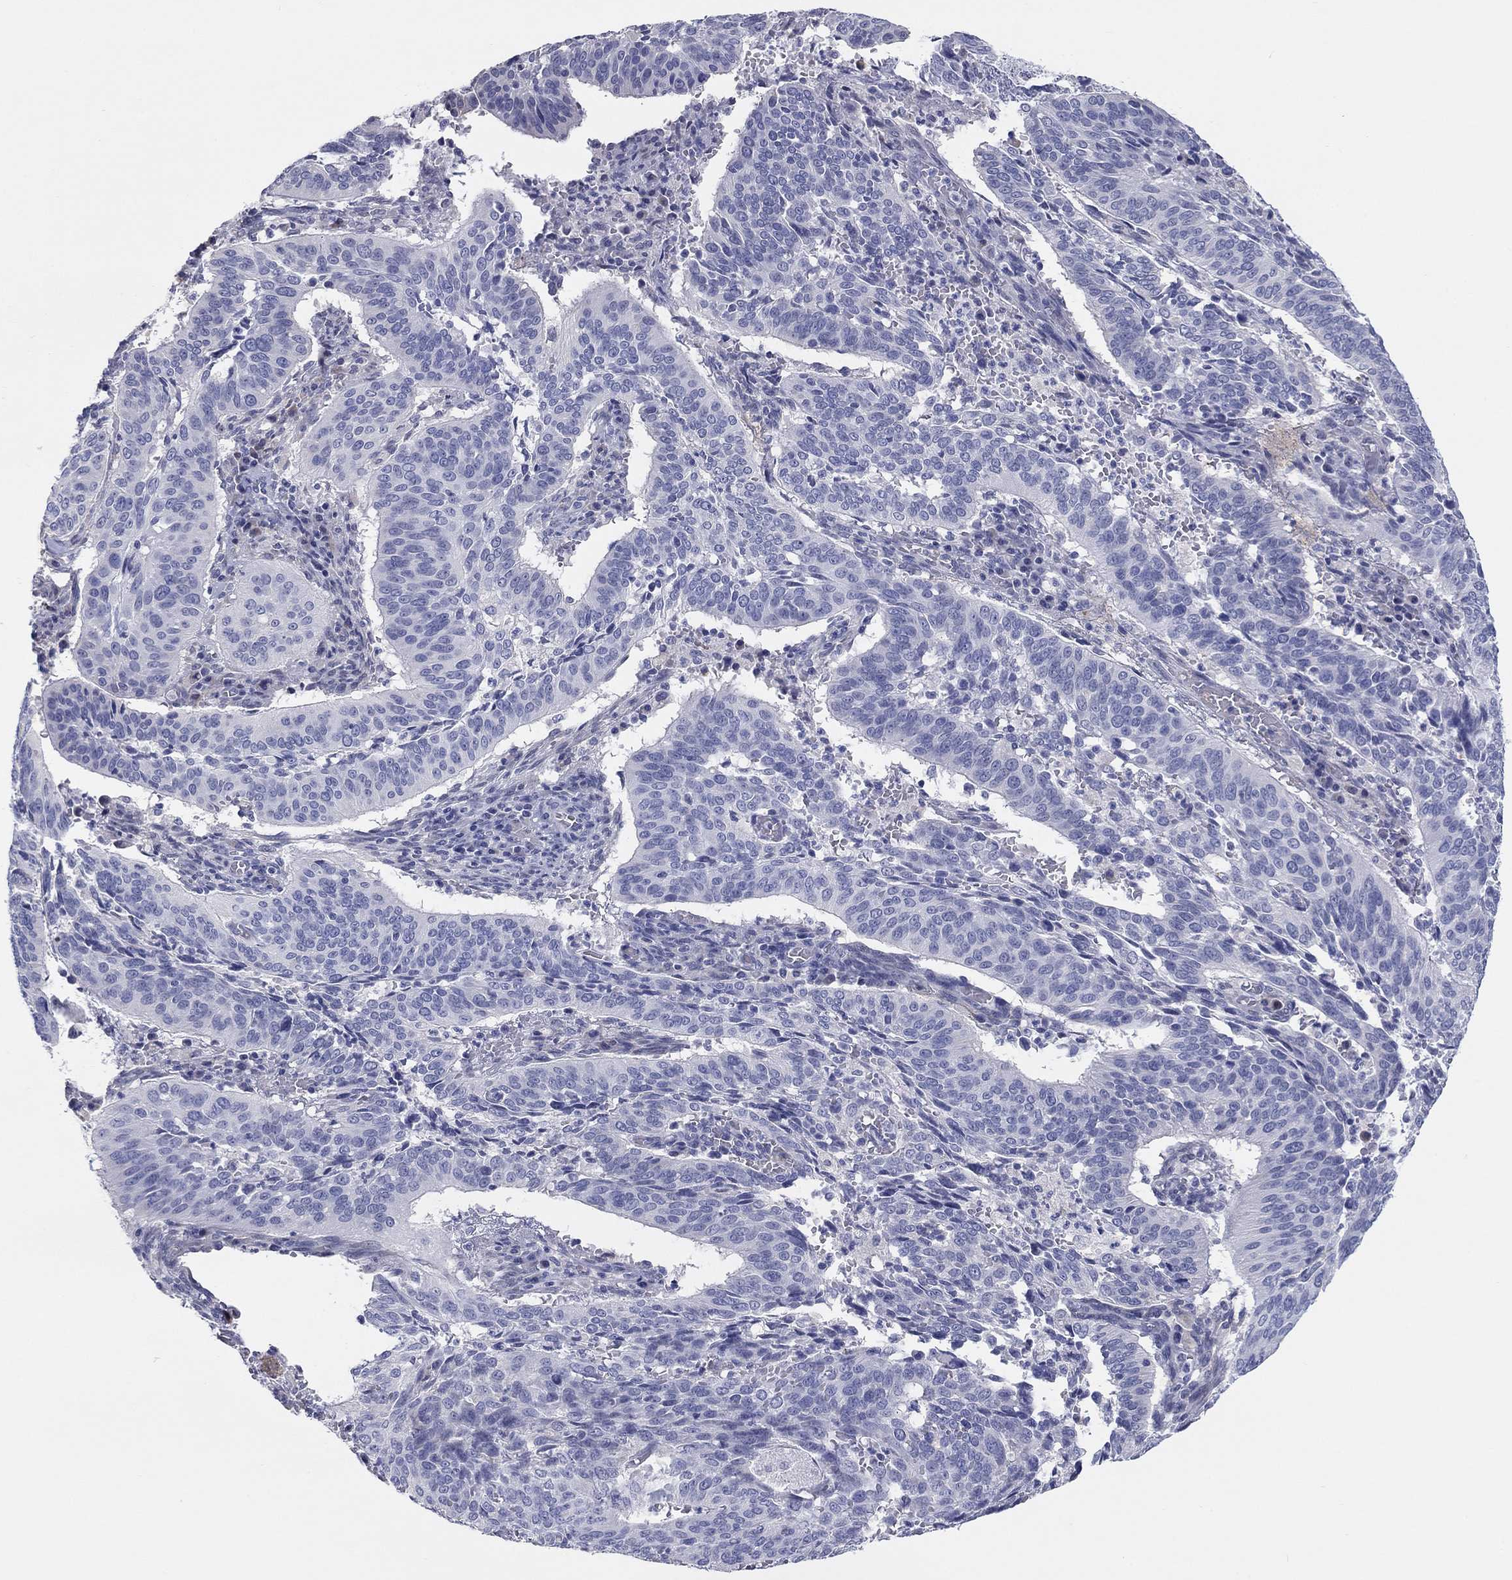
{"staining": {"intensity": "weak", "quantity": "<25%", "location": "cytoplasmic/membranous"}, "tissue": "cervical cancer", "cell_type": "Tumor cells", "image_type": "cancer", "snomed": [{"axis": "morphology", "description": "Normal tissue, NOS"}, {"axis": "morphology", "description": "Squamous cell carcinoma, NOS"}, {"axis": "topography", "description": "Cervix"}], "caption": "Immunohistochemistry (IHC) micrograph of squamous cell carcinoma (cervical) stained for a protein (brown), which displays no positivity in tumor cells. (Immunohistochemistry (IHC), brightfield microscopy, high magnification).", "gene": "LRRC4C", "patient": {"sex": "female", "age": 39}}